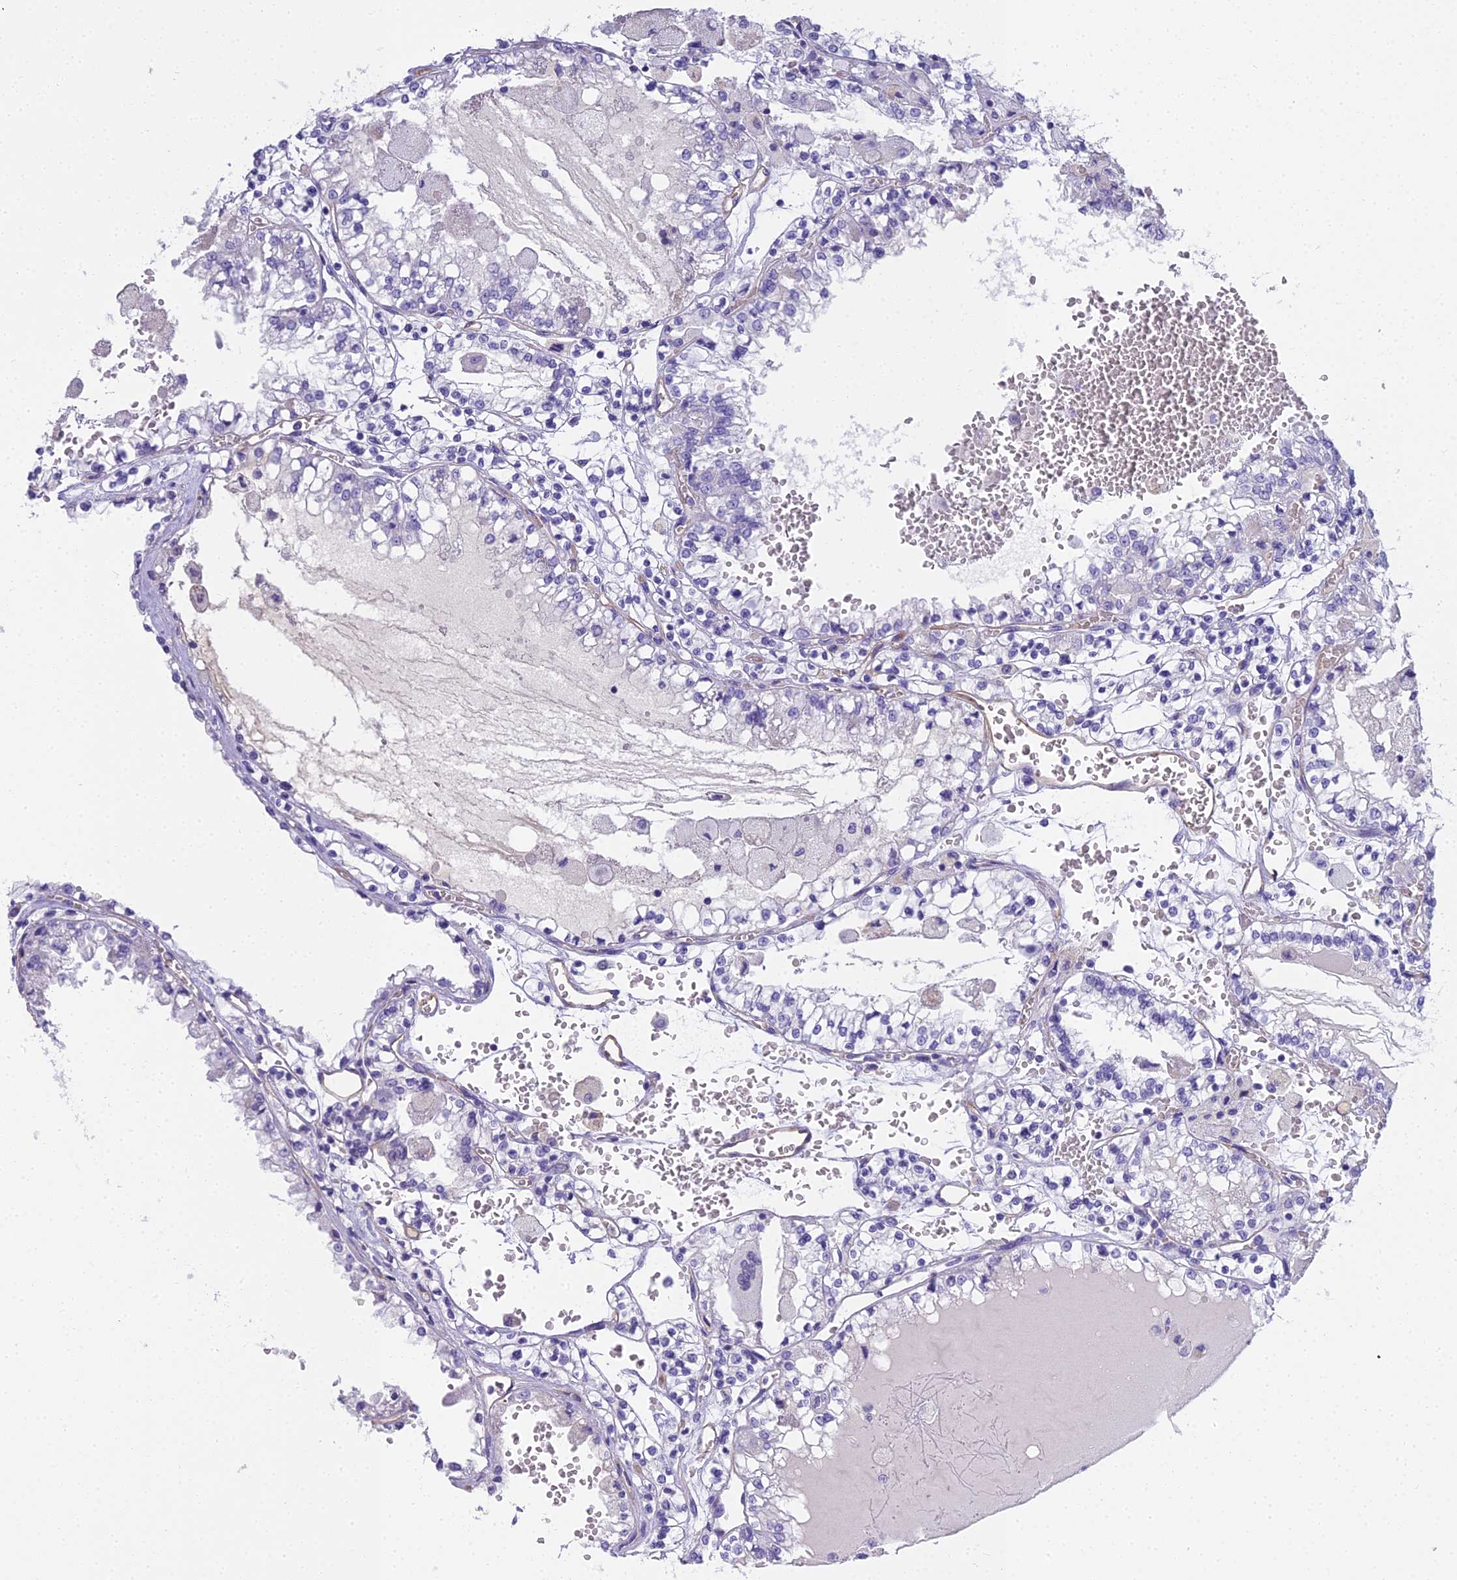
{"staining": {"intensity": "negative", "quantity": "none", "location": "none"}, "tissue": "renal cancer", "cell_type": "Tumor cells", "image_type": "cancer", "snomed": [{"axis": "morphology", "description": "Adenocarcinoma, NOS"}, {"axis": "topography", "description": "Kidney"}], "caption": "Tumor cells show no significant protein staining in renal cancer. Nuclei are stained in blue.", "gene": "NINJ1", "patient": {"sex": "female", "age": 56}}